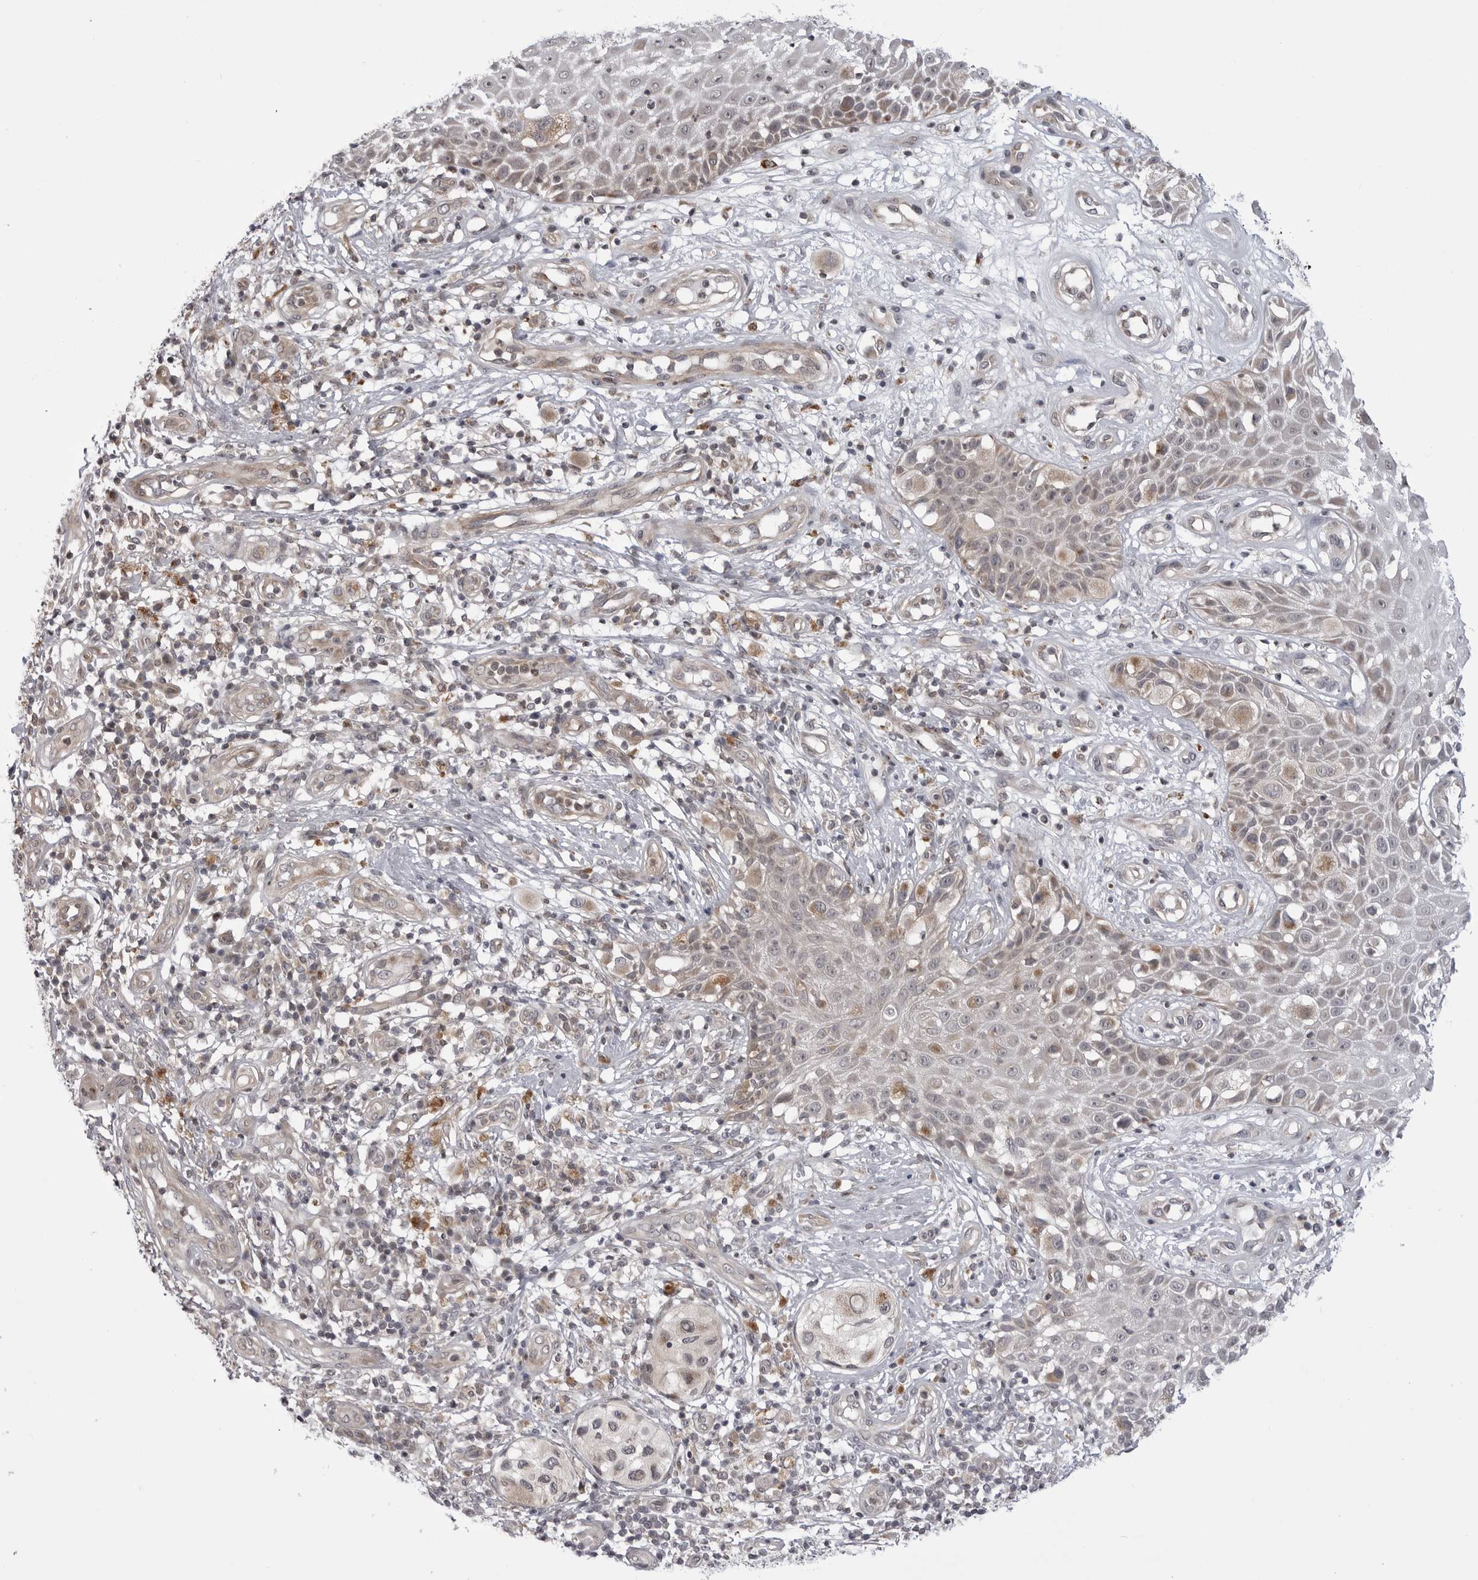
{"staining": {"intensity": "weak", "quantity": "<25%", "location": "cytoplasmic/membranous"}, "tissue": "melanoma", "cell_type": "Tumor cells", "image_type": "cancer", "snomed": [{"axis": "morphology", "description": "Malignant melanoma, NOS"}, {"axis": "topography", "description": "Skin"}], "caption": "Tumor cells are negative for protein expression in human melanoma.", "gene": "CCDC18", "patient": {"sex": "female", "age": 81}}